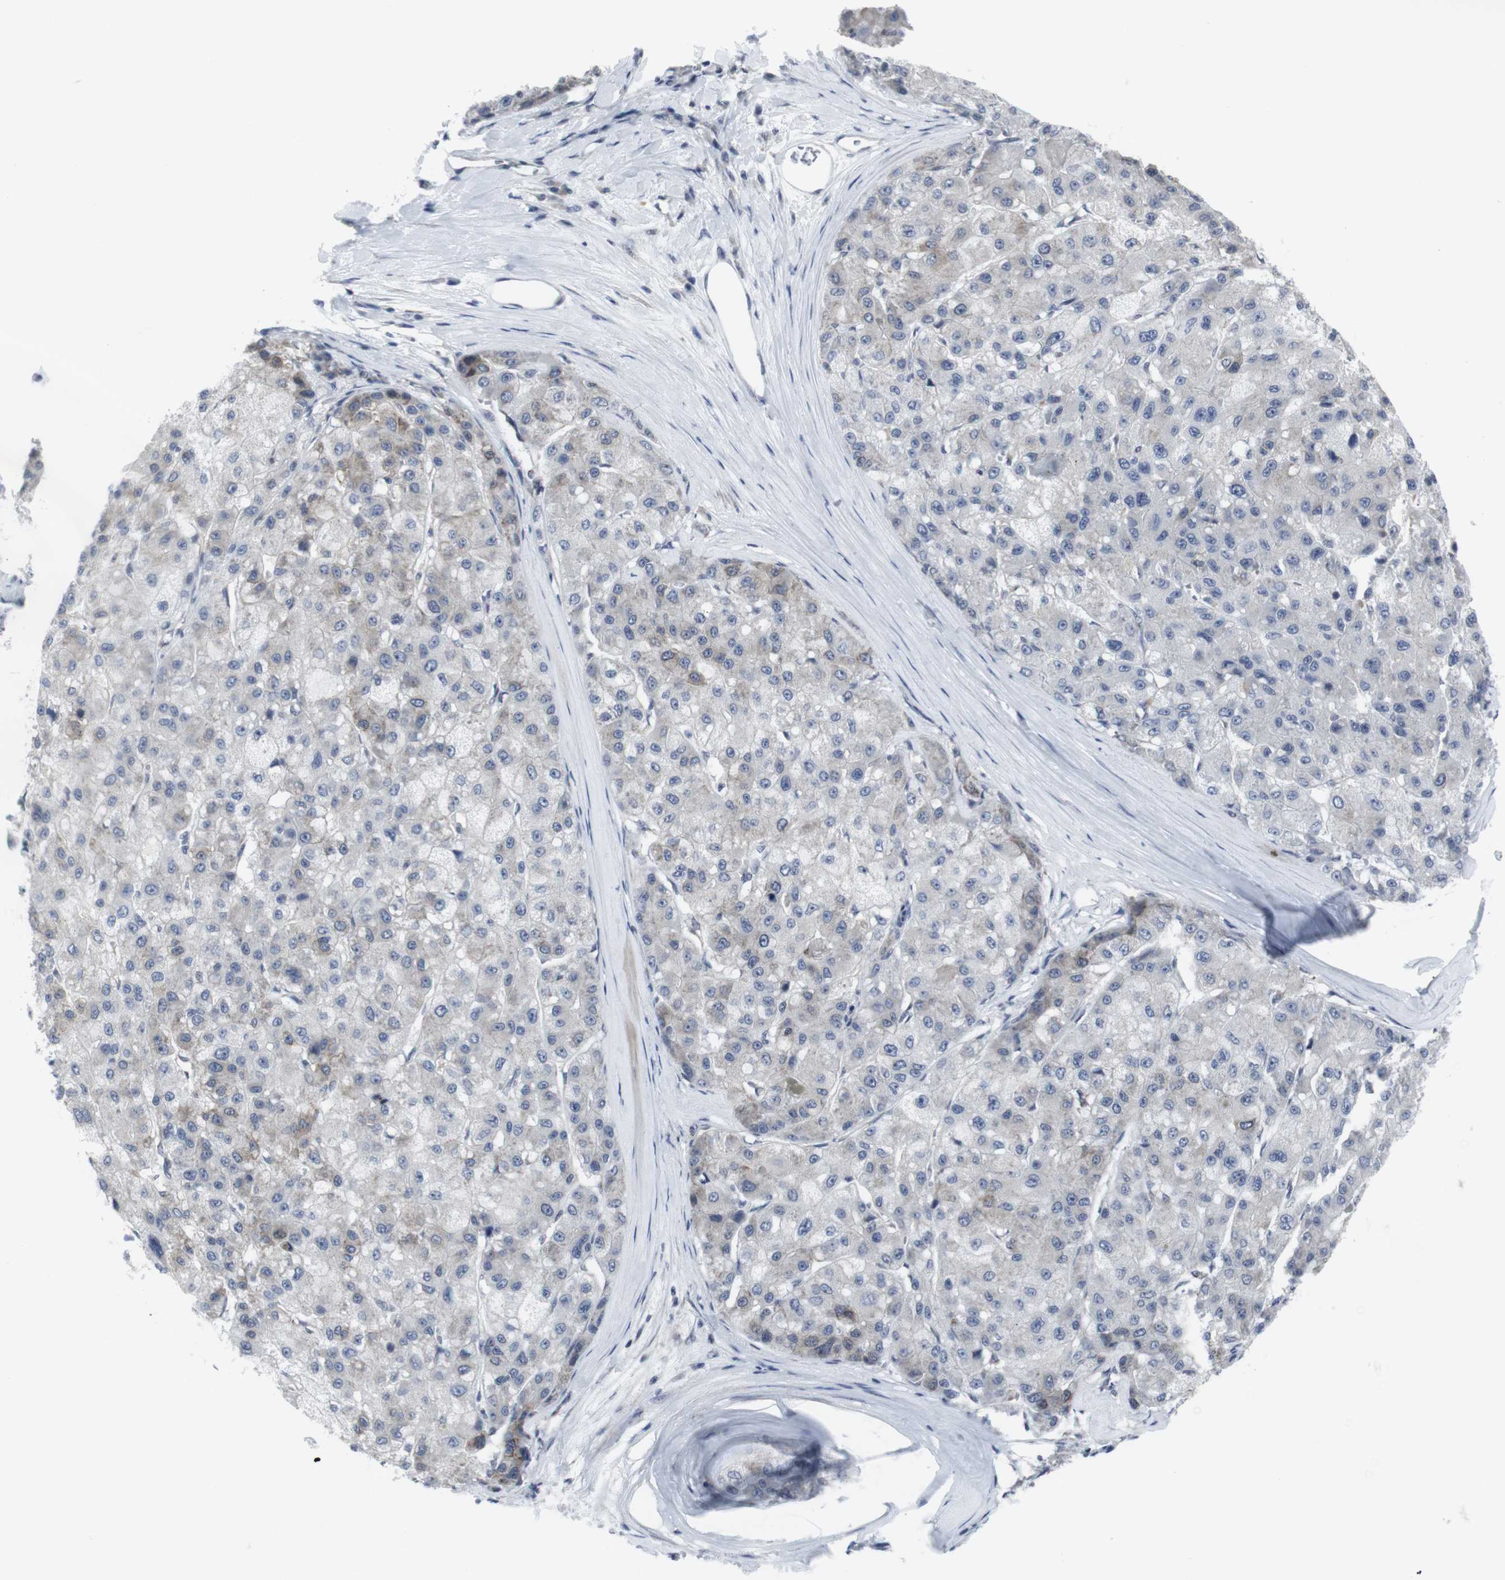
{"staining": {"intensity": "weak", "quantity": "<25%", "location": "cytoplasmic/membranous"}, "tissue": "liver cancer", "cell_type": "Tumor cells", "image_type": "cancer", "snomed": [{"axis": "morphology", "description": "Carcinoma, Hepatocellular, NOS"}, {"axis": "topography", "description": "Liver"}], "caption": "This is a photomicrograph of immunohistochemistry staining of hepatocellular carcinoma (liver), which shows no expression in tumor cells.", "gene": "GEMIN2", "patient": {"sex": "male", "age": 80}}